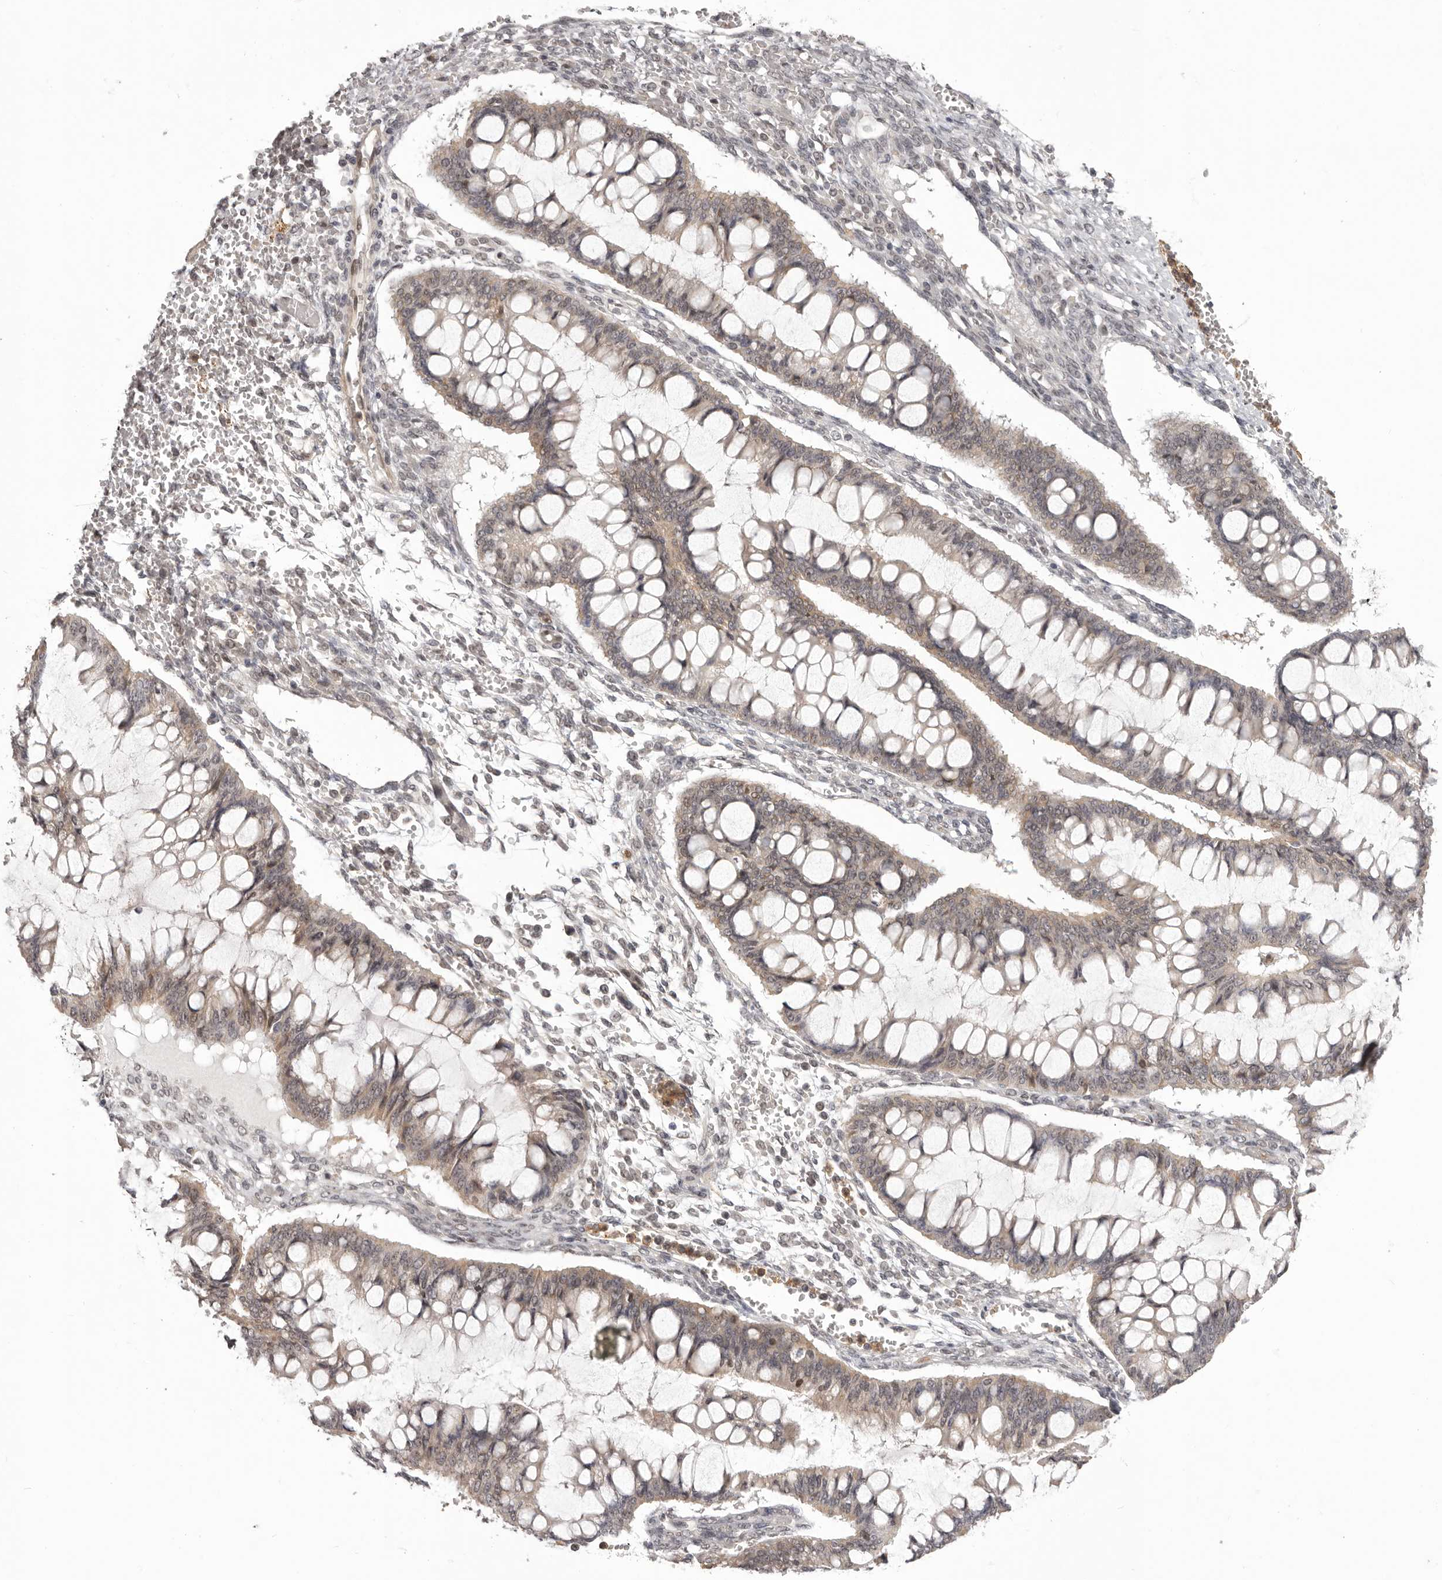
{"staining": {"intensity": "weak", "quantity": "25%-75%", "location": "cytoplasmic/membranous"}, "tissue": "ovarian cancer", "cell_type": "Tumor cells", "image_type": "cancer", "snomed": [{"axis": "morphology", "description": "Cystadenocarcinoma, mucinous, NOS"}, {"axis": "topography", "description": "Ovary"}], "caption": "DAB immunohistochemical staining of human ovarian mucinous cystadenocarcinoma displays weak cytoplasmic/membranous protein staining in approximately 25%-75% of tumor cells. (DAB (3,3'-diaminobenzidine) IHC, brown staining for protein, blue staining for nuclei).", "gene": "RNF2", "patient": {"sex": "female", "age": 73}}